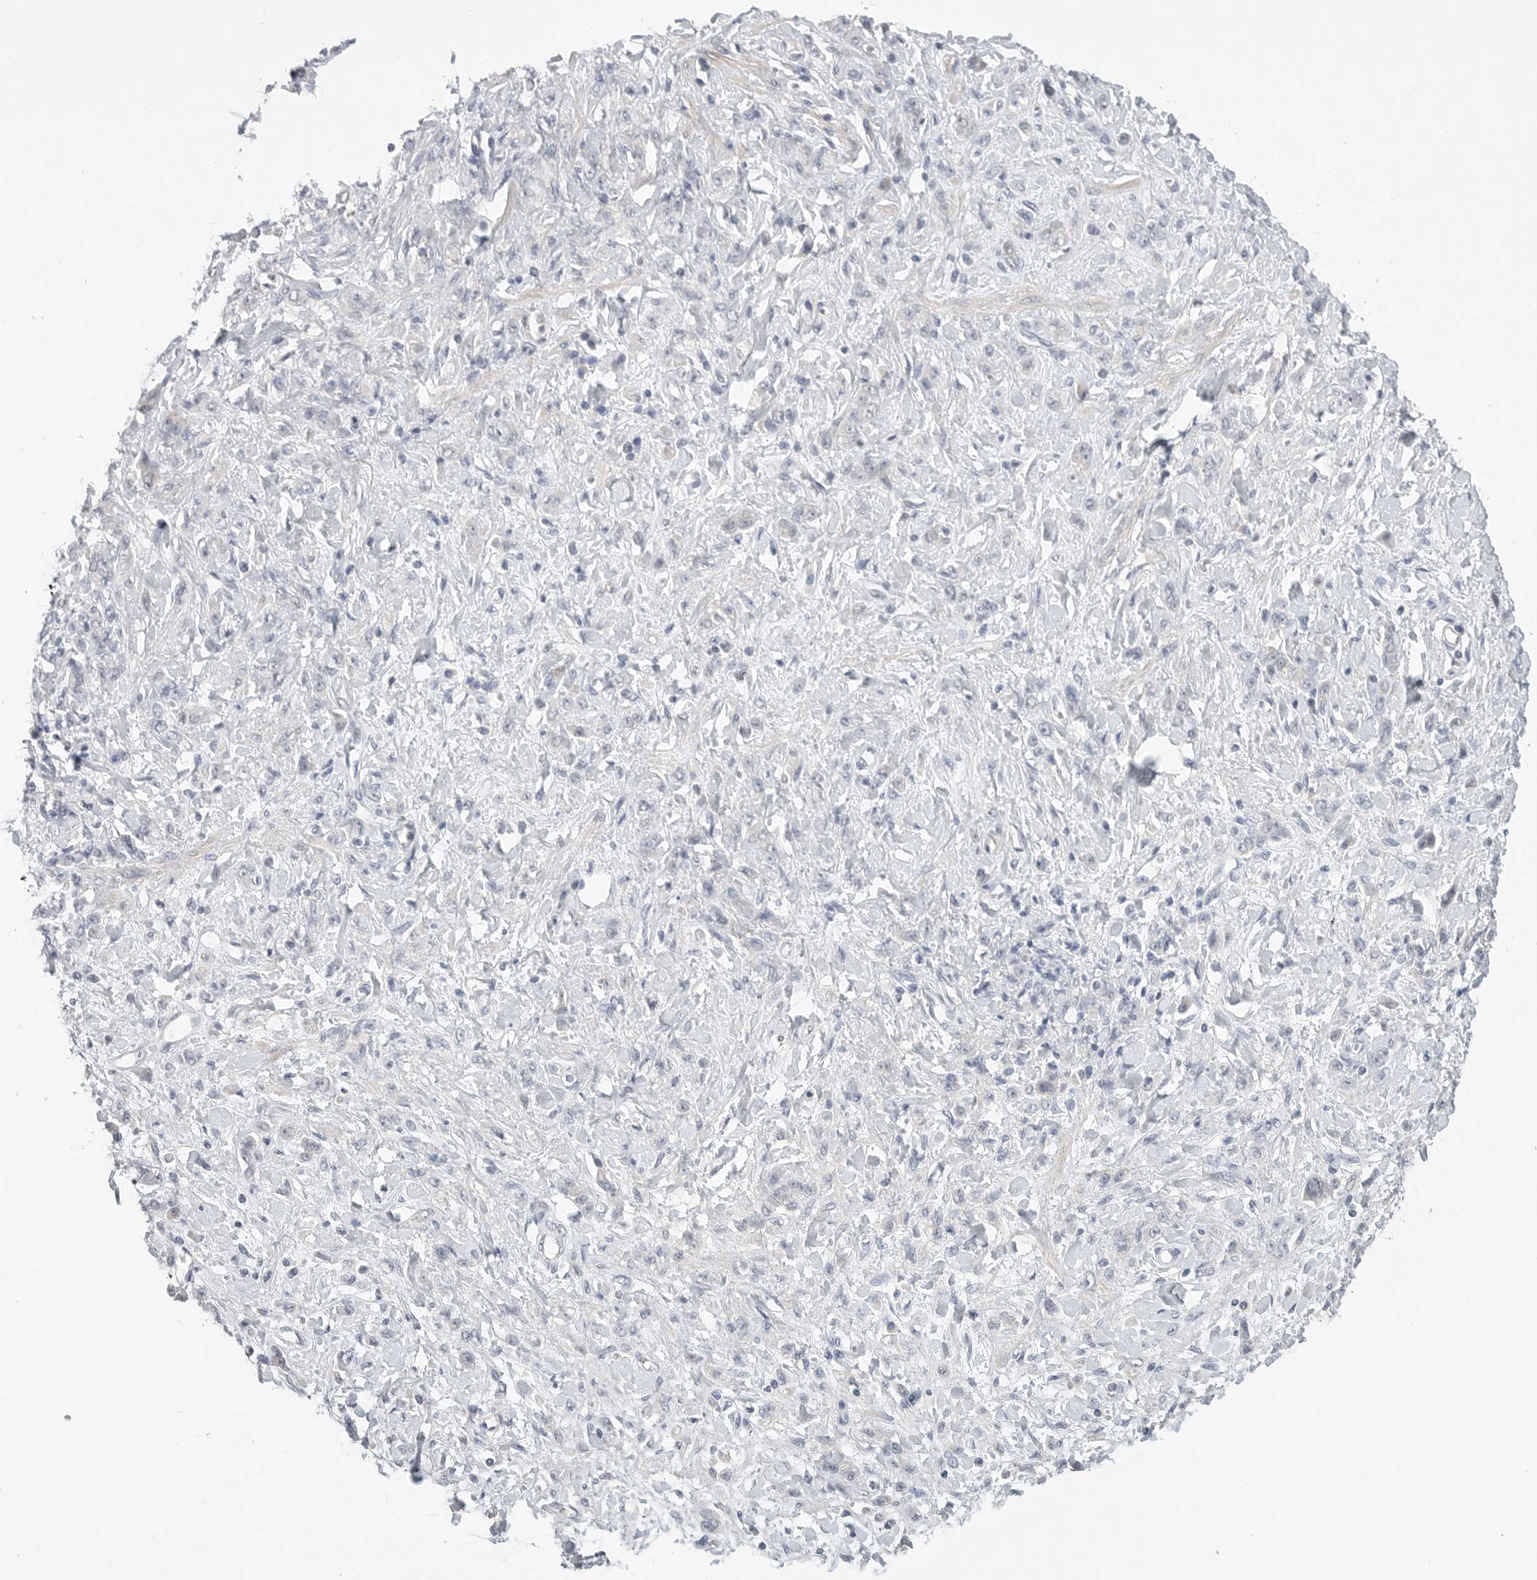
{"staining": {"intensity": "negative", "quantity": "none", "location": "none"}, "tissue": "stomach cancer", "cell_type": "Tumor cells", "image_type": "cancer", "snomed": [{"axis": "morphology", "description": "Normal tissue, NOS"}, {"axis": "morphology", "description": "Adenocarcinoma, NOS"}, {"axis": "topography", "description": "Stomach"}], "caption": "This is an immunohistochemistry photomicrograph of adenocarcinoma (stomach). There is no positivity in tumor cells.", "gene": "FBN2", "patient": {"sex": "male", "age": 82}}